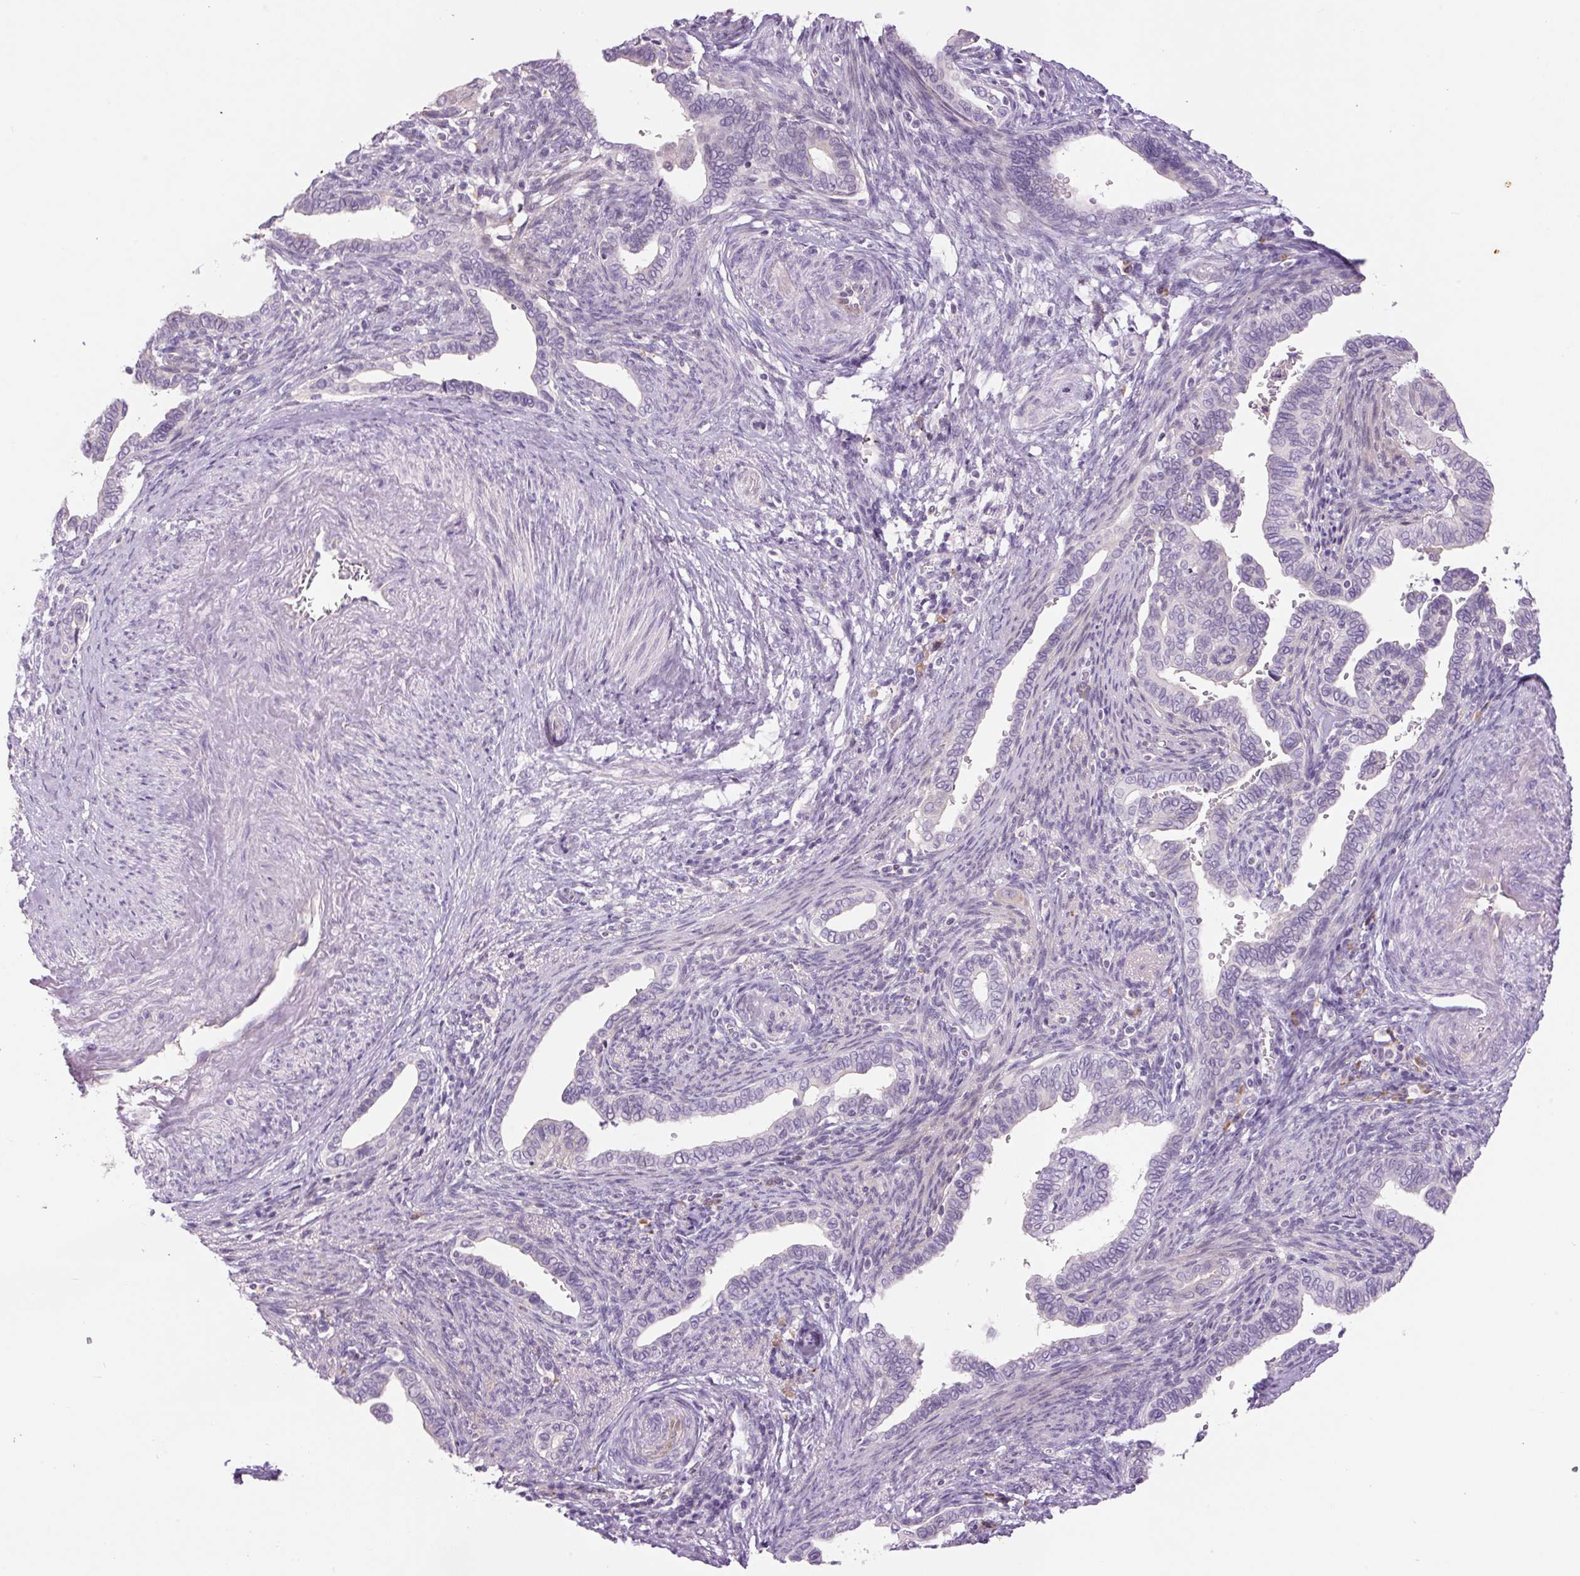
{"staining": {"intensity": "negative", "quantity": "none", "location": "none"}, "tissue": "cervical cancer", "cell_type": "Tumor cells", "image_type": "cancer", "snomed": [{"axis": "morphology", "description": "Adenocarcinoma, NOS"}, {"axis": "morphology", "description": "Adenocarcinoma, Low grade"}, {"axis": "topography", "description": "Cervix"}], "caption": "This is a photomicrograph of IHC staining of cervical cancer (adenocarcinoma (low-grade)), which shows no positivity in tumor cells.", "gene": "TMEM100", "patient": {"sex": "female", "age": 35}}